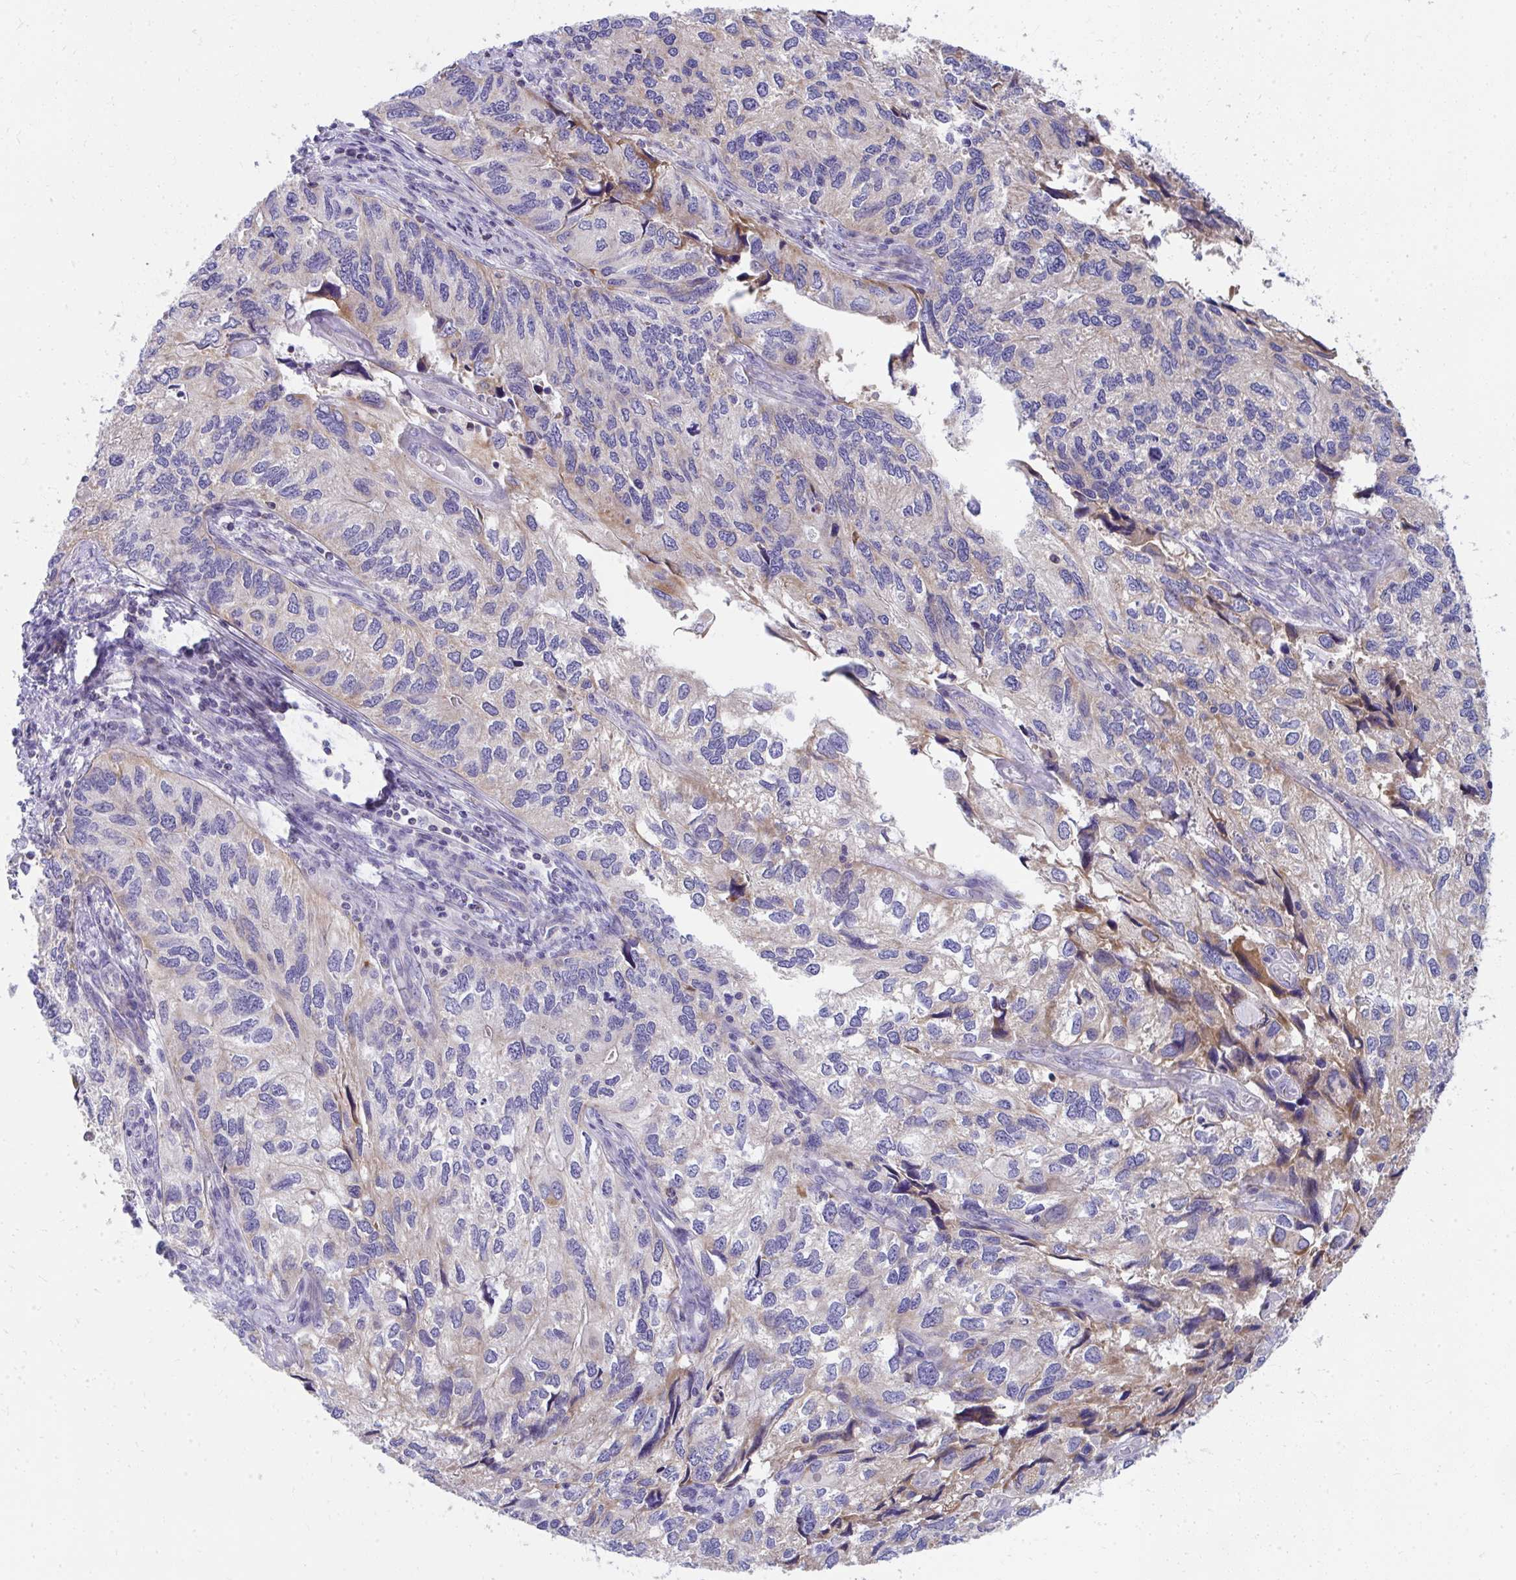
{"staining": {"intensity": "weak", "quantity": "<25%", "location": "cytoplasmic/membranous"}, "tissue": "endometrial cancer", "cell_type": "Tumor cells", "image_type": "cancer", "snomed": [{"axis": "morphology", "description": "Carcinoma, NOS"}, {"axis": "topography", "description": "Uterus"}], "caption": "High power microscopy image of an immunohistochemistry photomicrograph of carcinoma (endometrial), revealing no significant positivity in tumor cells. (DAB immunohistochemistry (IHC), high magnification).", "gene": "IL37", "patient": {"sex": "female", "age": 76}}